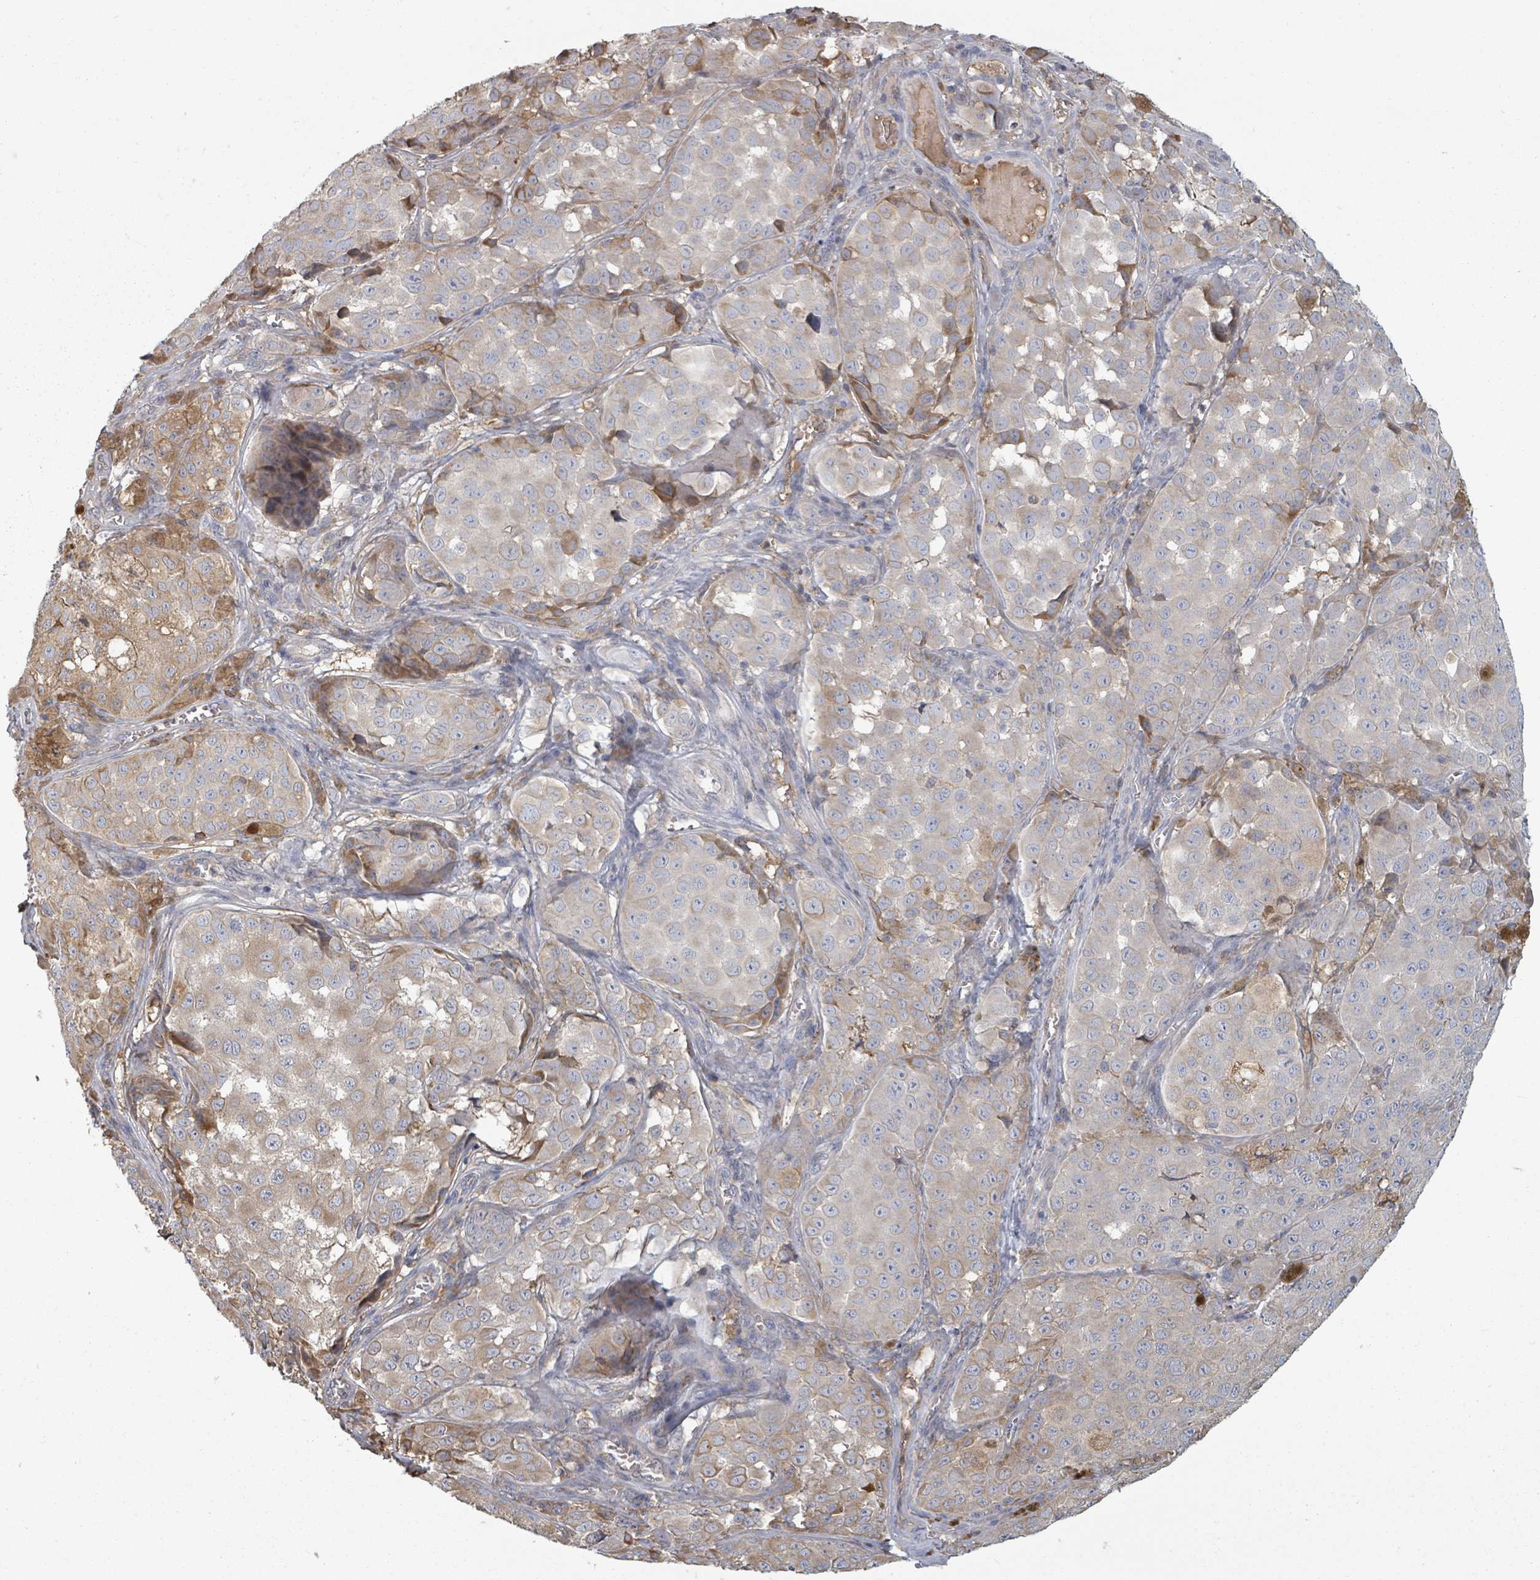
{"staining": {"intensity": "moderate", "quantity": "<25%", "location": "cytoplasmic/membranous"}, "tissue": "melanoma", "cell_type": "Tumor cells", "image_type": "cancer", "snomed": [{"axis": "morphology", "description": "Malignant melanoma, NOS"}, {"axis": "topography", "description": "Skin"}], "caption": "Melanoma tissue exhibits moderate cytoplasmic/membranous staining in about <25% of tumor cells The staining is performed using DAB (3,3'-diaminobenzidine) brown chromogen to label protein expression. The nuclei are counter-stained blue using hematoxylin.", "gene": "GABBR1", "patient": {"sex": "male", "age": 64}}